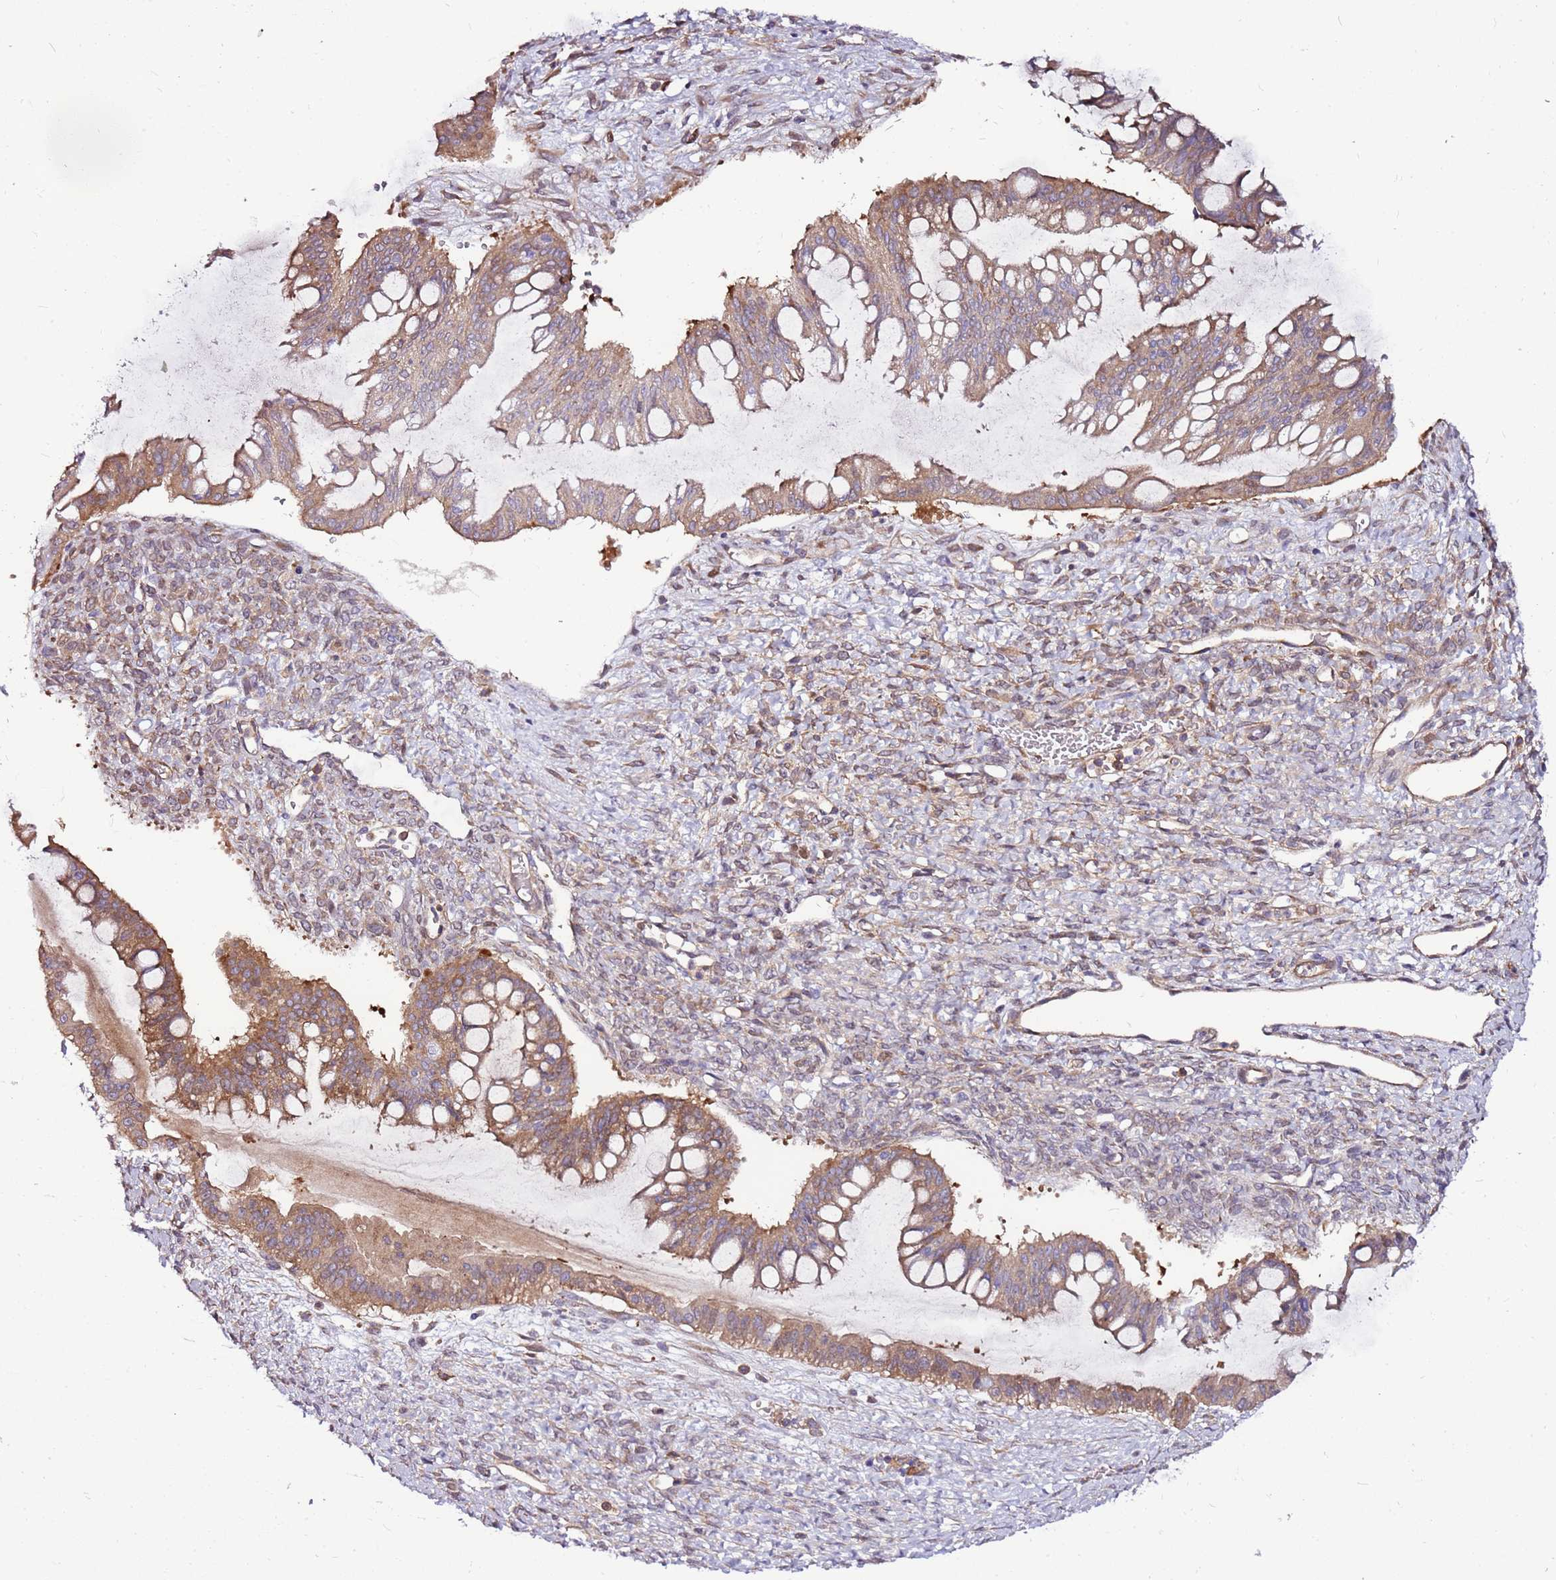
{"staining": {"intensity": "moderate", "quantity": ">75%", "location": "cytoplasmic/membranous"}, "tissue": "ovarian cancer", "cell_type": "Tumor cells", "image_type": "cancer", "snomed": [{"axis": "morphology", "description": "Cystadenocarcinoma, mucinous, NOS"}, {"axis": "topography", "description": "Ovary"}], "caption": "Brown immunohistochemical staining in human ovarian mucinous cystadenocarcinoma demonstrates moderate cytoplasmic/membranous positivity in about >75% of tumor cells.", "gene": "ATXN2L", "patient": {"sex": "female", "age": 73}}